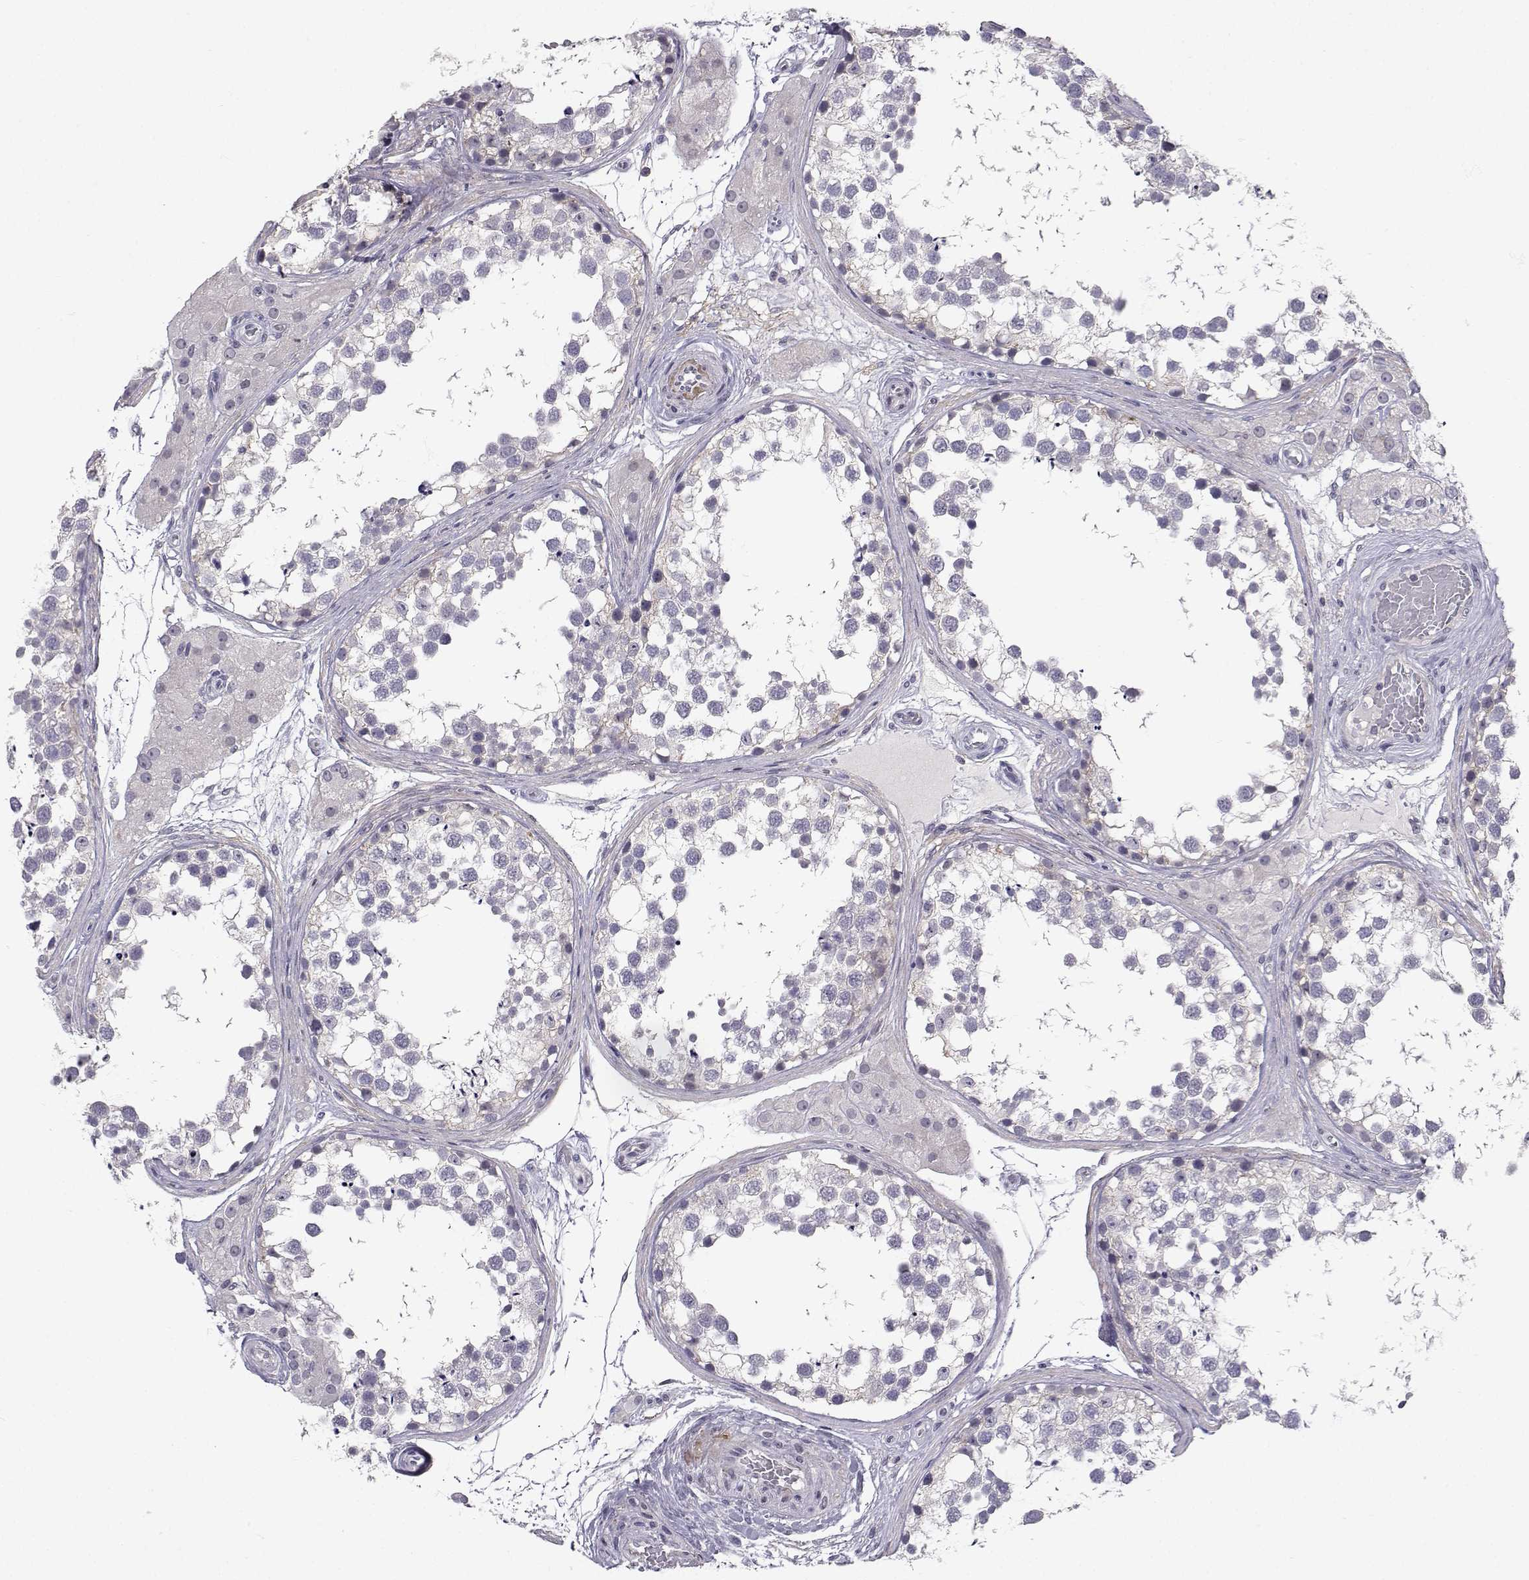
{"staining": {"intensity": "weak", "quantity": "25%-75%", "location": "cytoplasmic/membranous"}, "tissue": "testis", "cell_type": "Cells in seminiferous ducts", "image_type": "normal", "snomed": [{"axis": "morphology", "description": "Normal tissue, NOS"}, {"axis": "morphology", "description": "Seminoma, NOS"}, {"axis": "topography", "description": "Testis"}], "caption": "The image displays immunohistochemical staining of normal testis. There is weak cytoplasmic/membranous staining is appreciated in about 25%-75% of cells in seminiferous ducts. (Stains: DAB in brown, nuclei in blue, Microscopy: brightfield microscopy at high magnification).", "gene": "SLC6A3", "patient": {"sex": "male", "age": 65}}